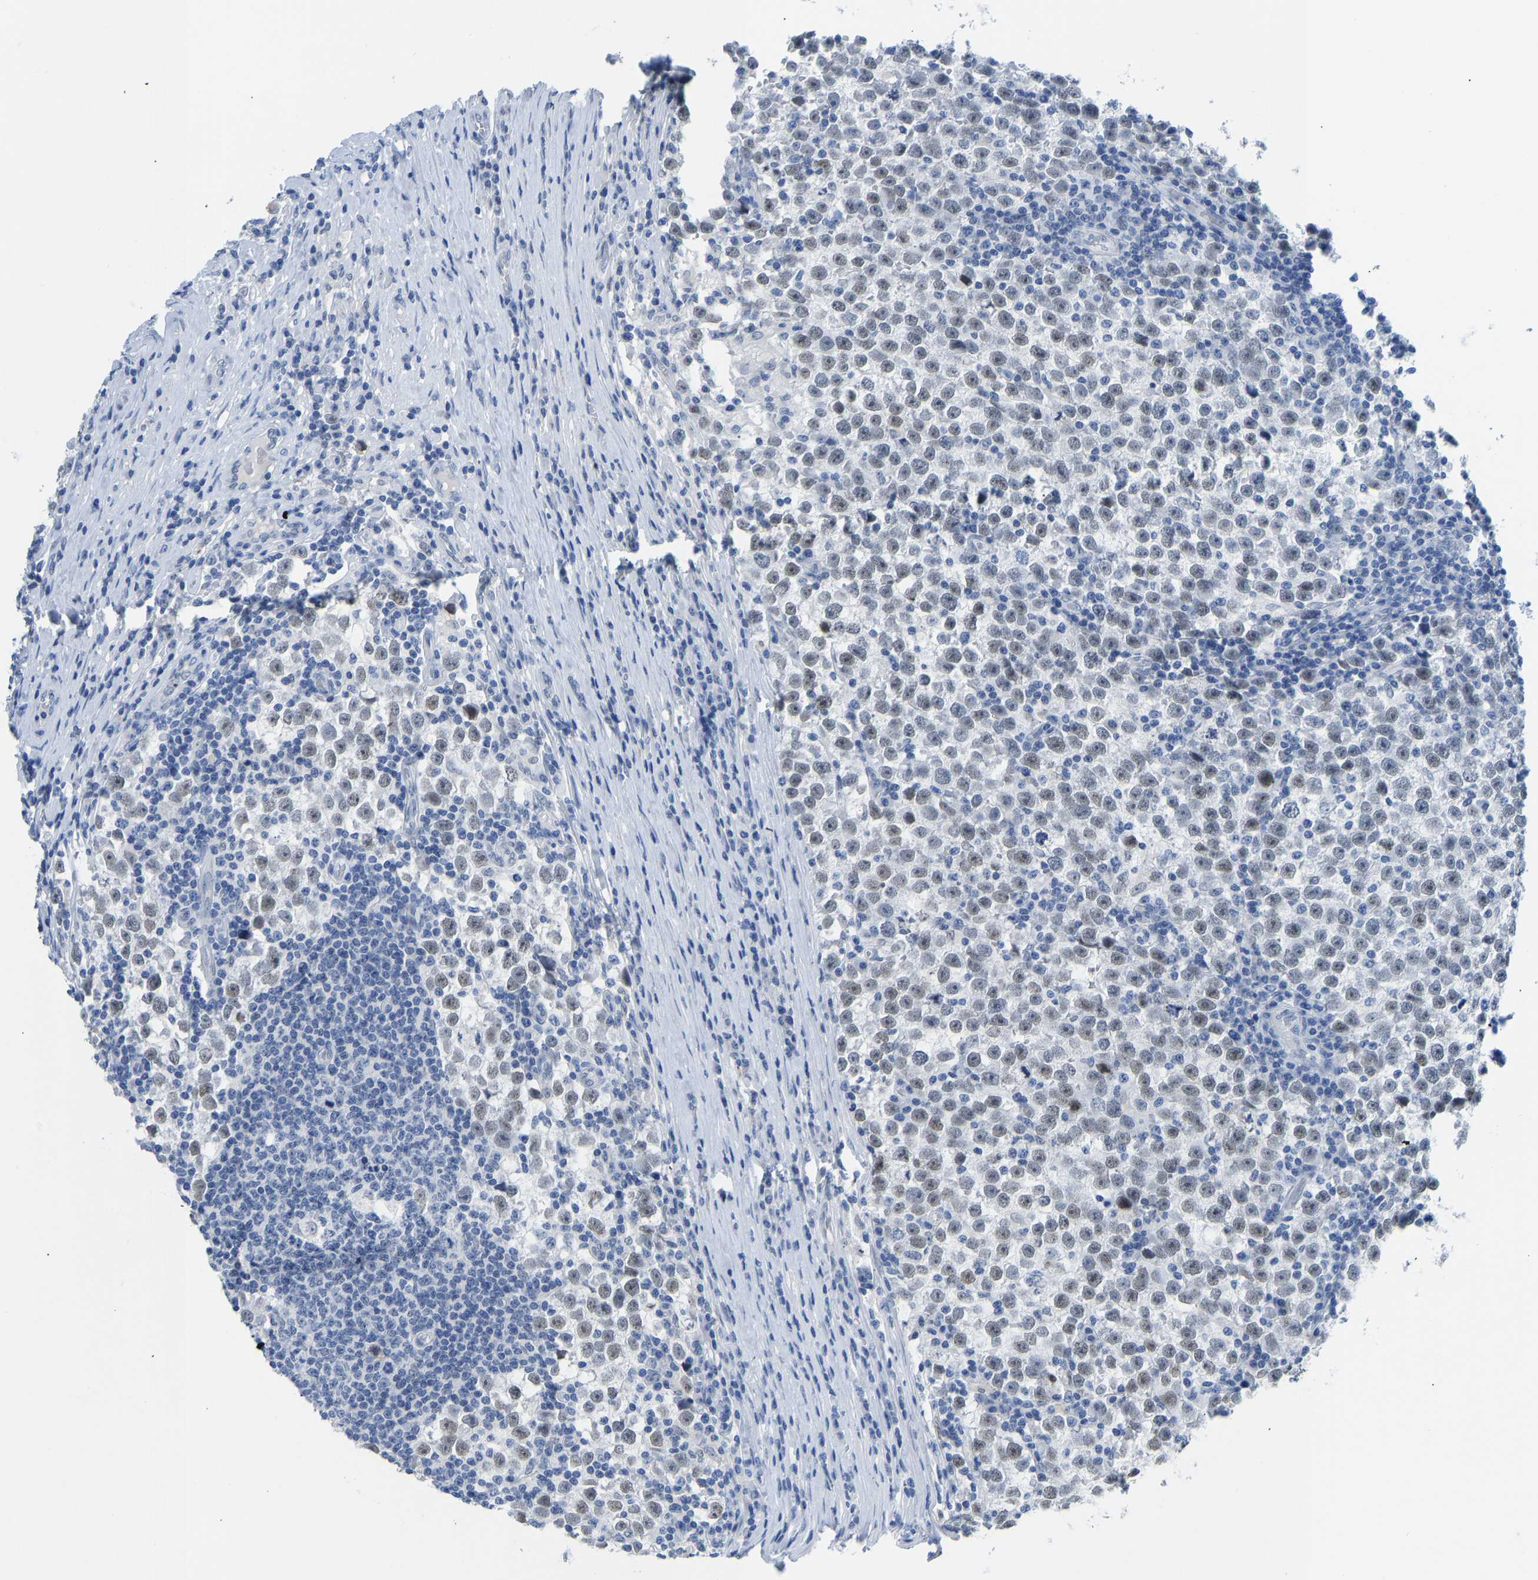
{"staining": {"intensity": "negative", "quantity": "none", "location": "none"}, "tissue": "testis cancer", "cell_type": "Tumor cells", "image_type": "cancer", "snomed": [{"axis": "morphology", "description": "Normal tissue, NOS"}, {"axis": "morphology", "description": "Seminoma, NOS"}, {"axis": "topography", "description": "Testis"}], "caption": "Protein analysis of testis cancer exhibits no significant staining in tumor cells. (Stains: DAB (3,3'-diaminobenzidine) immunohistochemistry with hematoxylin counter stain, Microscopy: brightfield microscopy at high magnification).", "gene": "TXNDC2", "patient": {"sex": "male", "age": 43}}